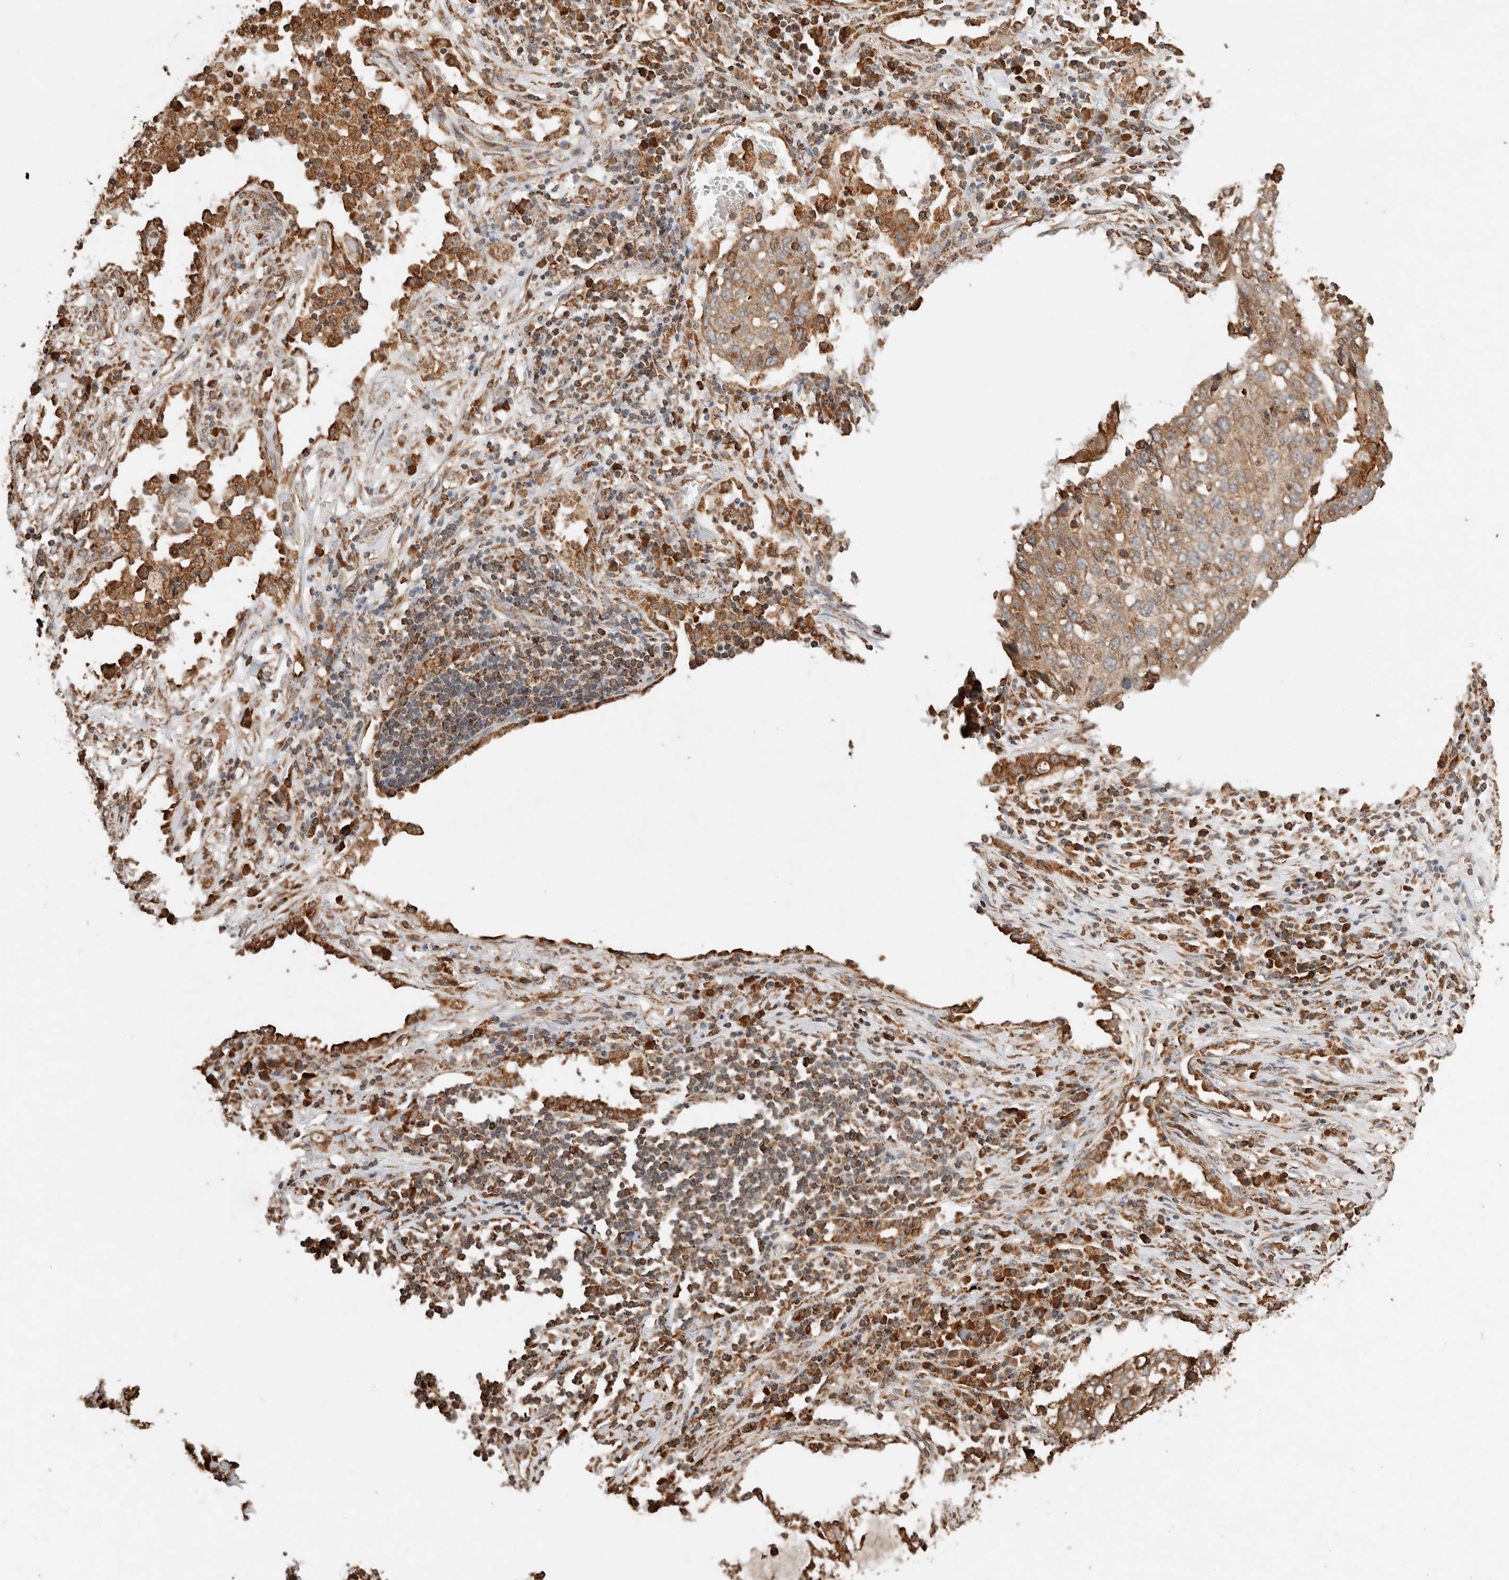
{"staining": {"intensity": "moderate", "quantity": ">75%", "location": "cytoplasmic/membranous"}, "tissue": "lung cancer", "cell_type": "Tumor cells", "image_type": "cancer", "snomed": [{"axis": "morphology", "description": "Squamous cell carcinoma, NOS"}, {"axis": "topography", "description": "Lung"}], "caption": "A brown stain highlights moderate cytoplasmic/membranous staining of a protein in lung cancer (squamous cell carcinoma) tumor cells. The protein of interest is stained brown, and the nuclei are stained in blue (DAB (3,3'-diaminobenzidine) IHC with brightfield microscopy, high magnification).", "gene": "ERAP1", "patient": {"sex": "female", "age": 63}}